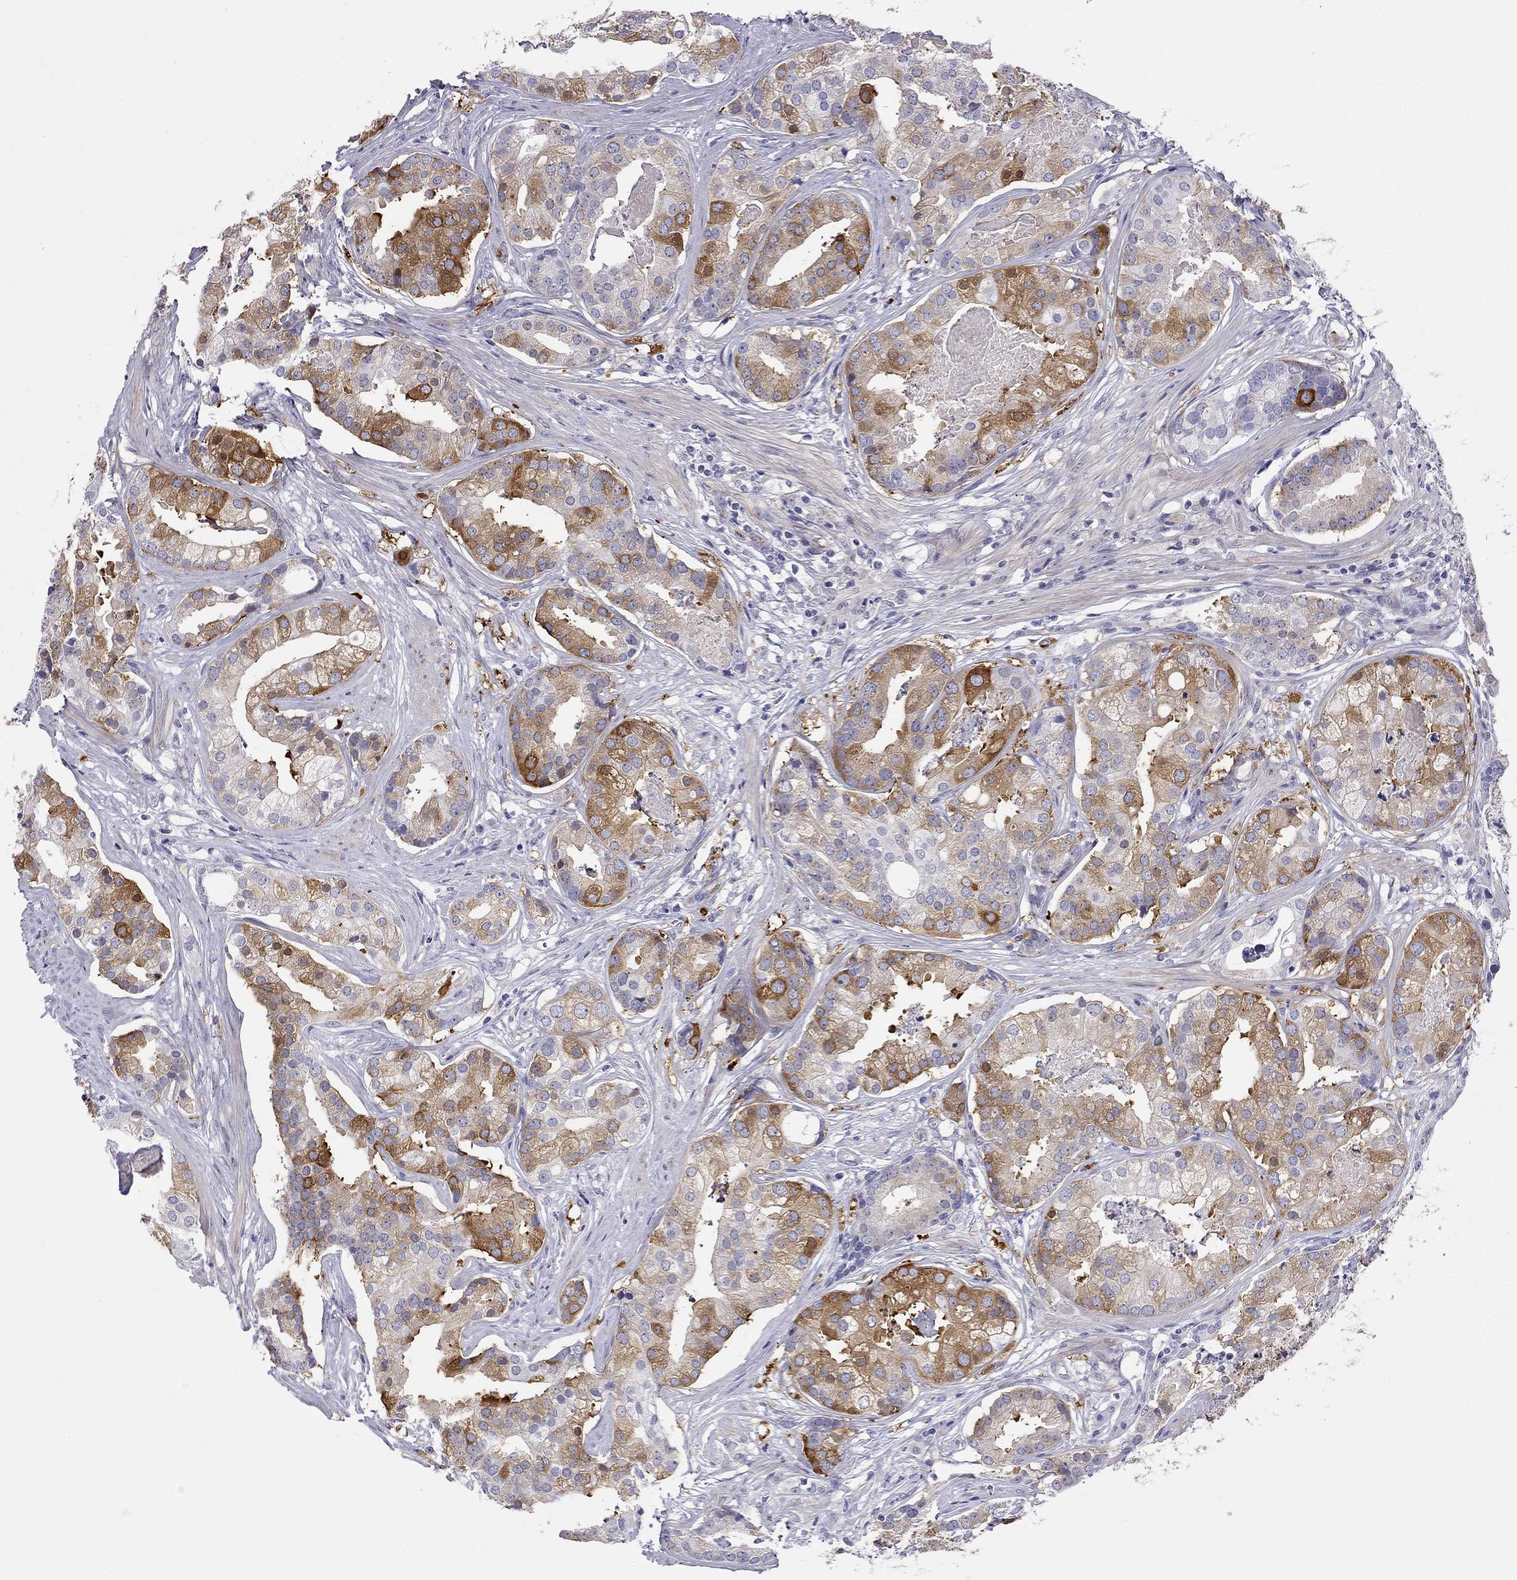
{"staining": {"intensity": "strong", "quantity": ">75%", "location": "cytoplasmic/membranous"}, "tissue": "prostate cancer", "cell_type": "Tumor cells", "image_type": "cancer", "snomed": [{"axis": "morphology", "description": "Adenocarcinoma, NOS"}, {"axis": "topography", "description": "Prostate and seminal vesicle, NOS"}, {"axis": "topography", "description": "Prostate"}], "caption": "Strong cytoplasmic/membranous protein staining is present in about >75% of tumor cells in prostate cancer. (DAB (3,3'-diaminobenzidine) IHC, brown staining for protein, blue staining for nuclei).", "gene": "RTL1", "patient": {"sex": "male", "age": 44}}